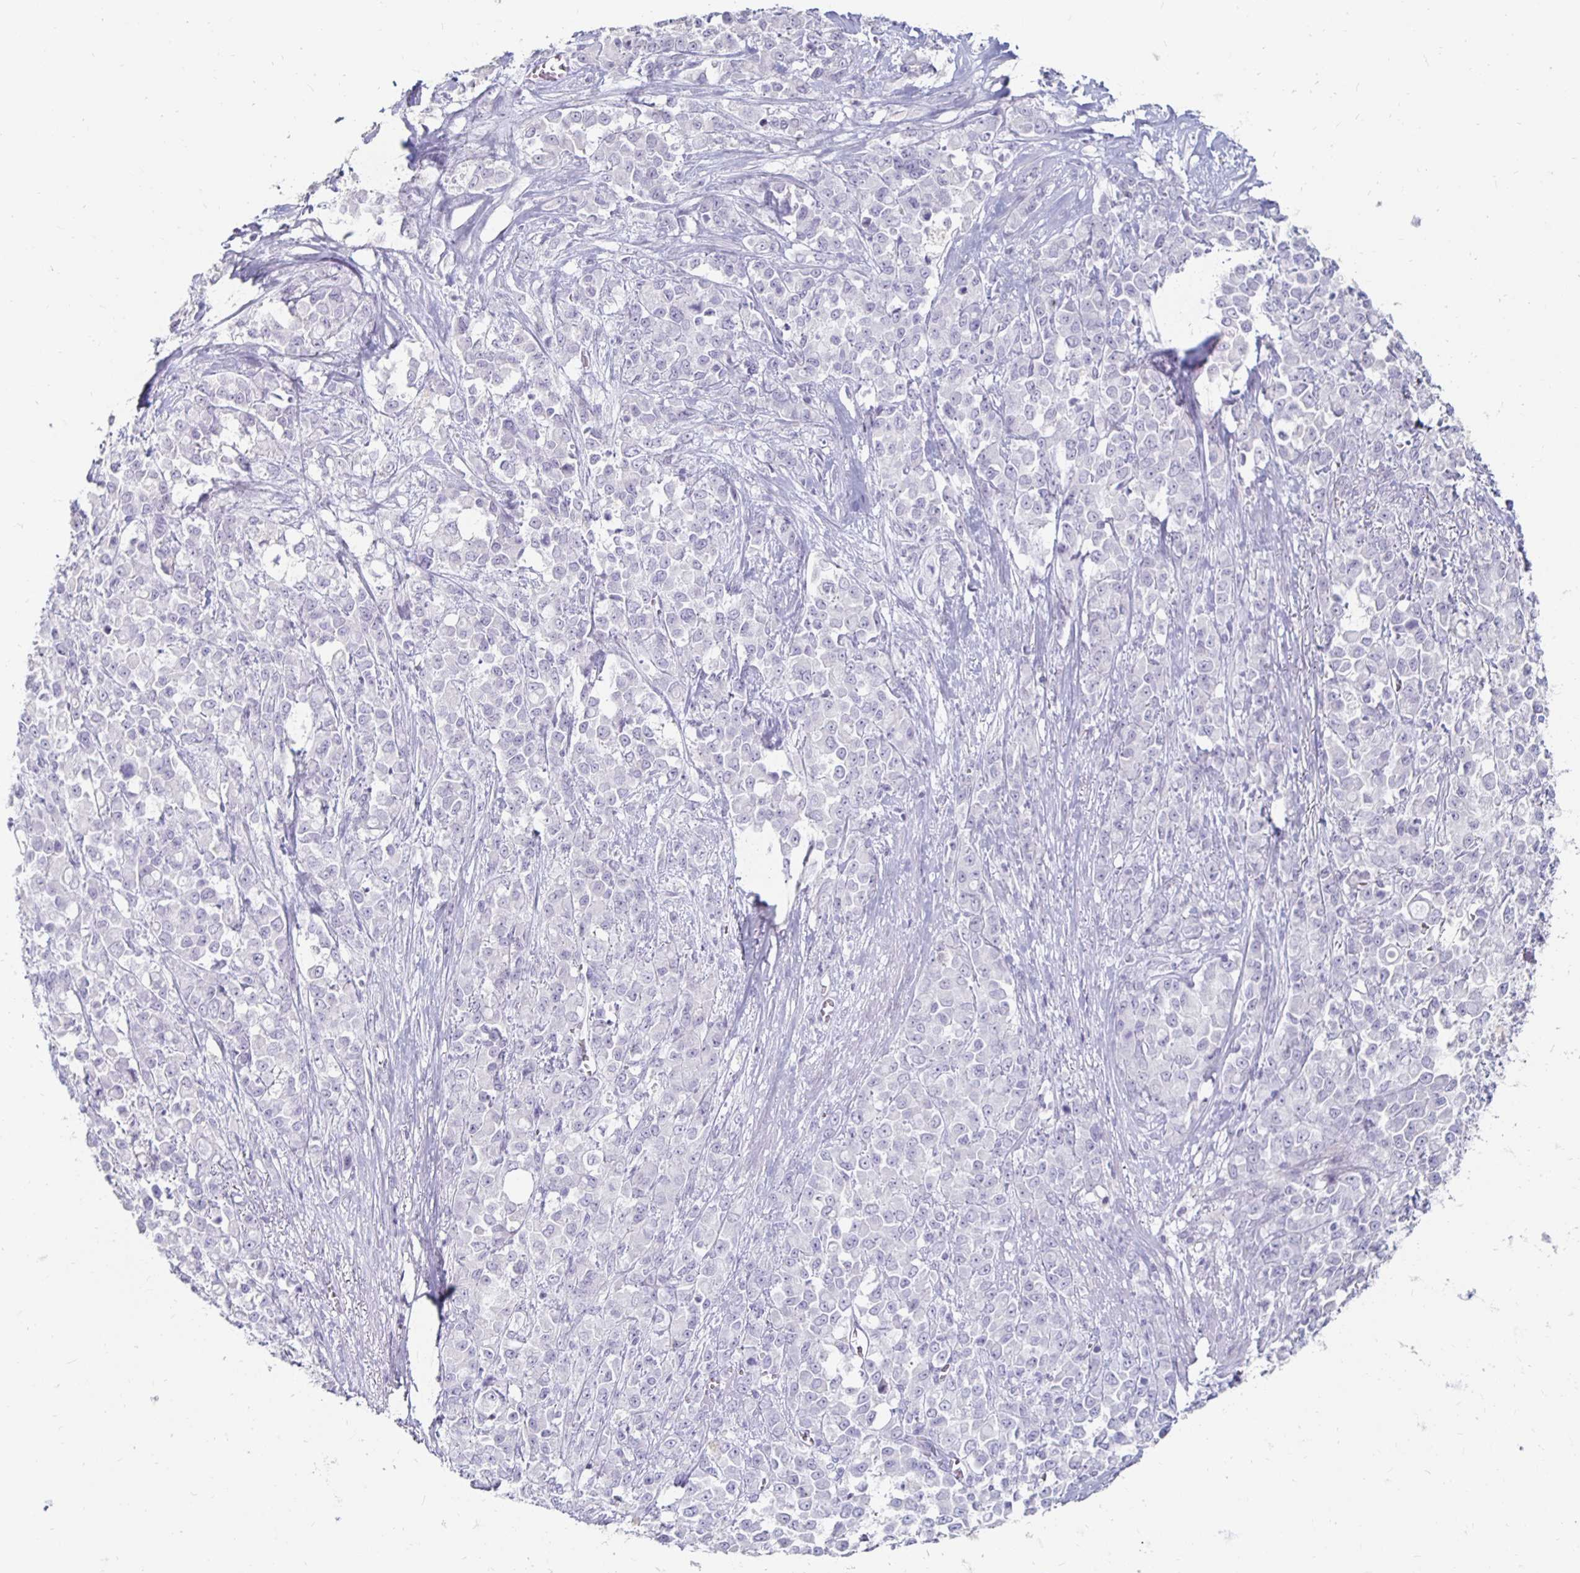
{"staining": {"intensity": "negative", "quantity": "none", "location": "none"}, "tissue": "stomach cancer", "cell_type": "Tumor cells", "image_type": "cancer", "snomed": [{"axis": "morphology", "description": "Adenocarcinoma, NOS"}, {"axis": "topography", "description": "Stomach"}], "caption": "DAB immunohistochemical staining of human stomach adenocarcinoma shows no significant positivity in tumor cells.", "gene": "KCNQ2", "patient": {"sex": "female", "age": 76}}